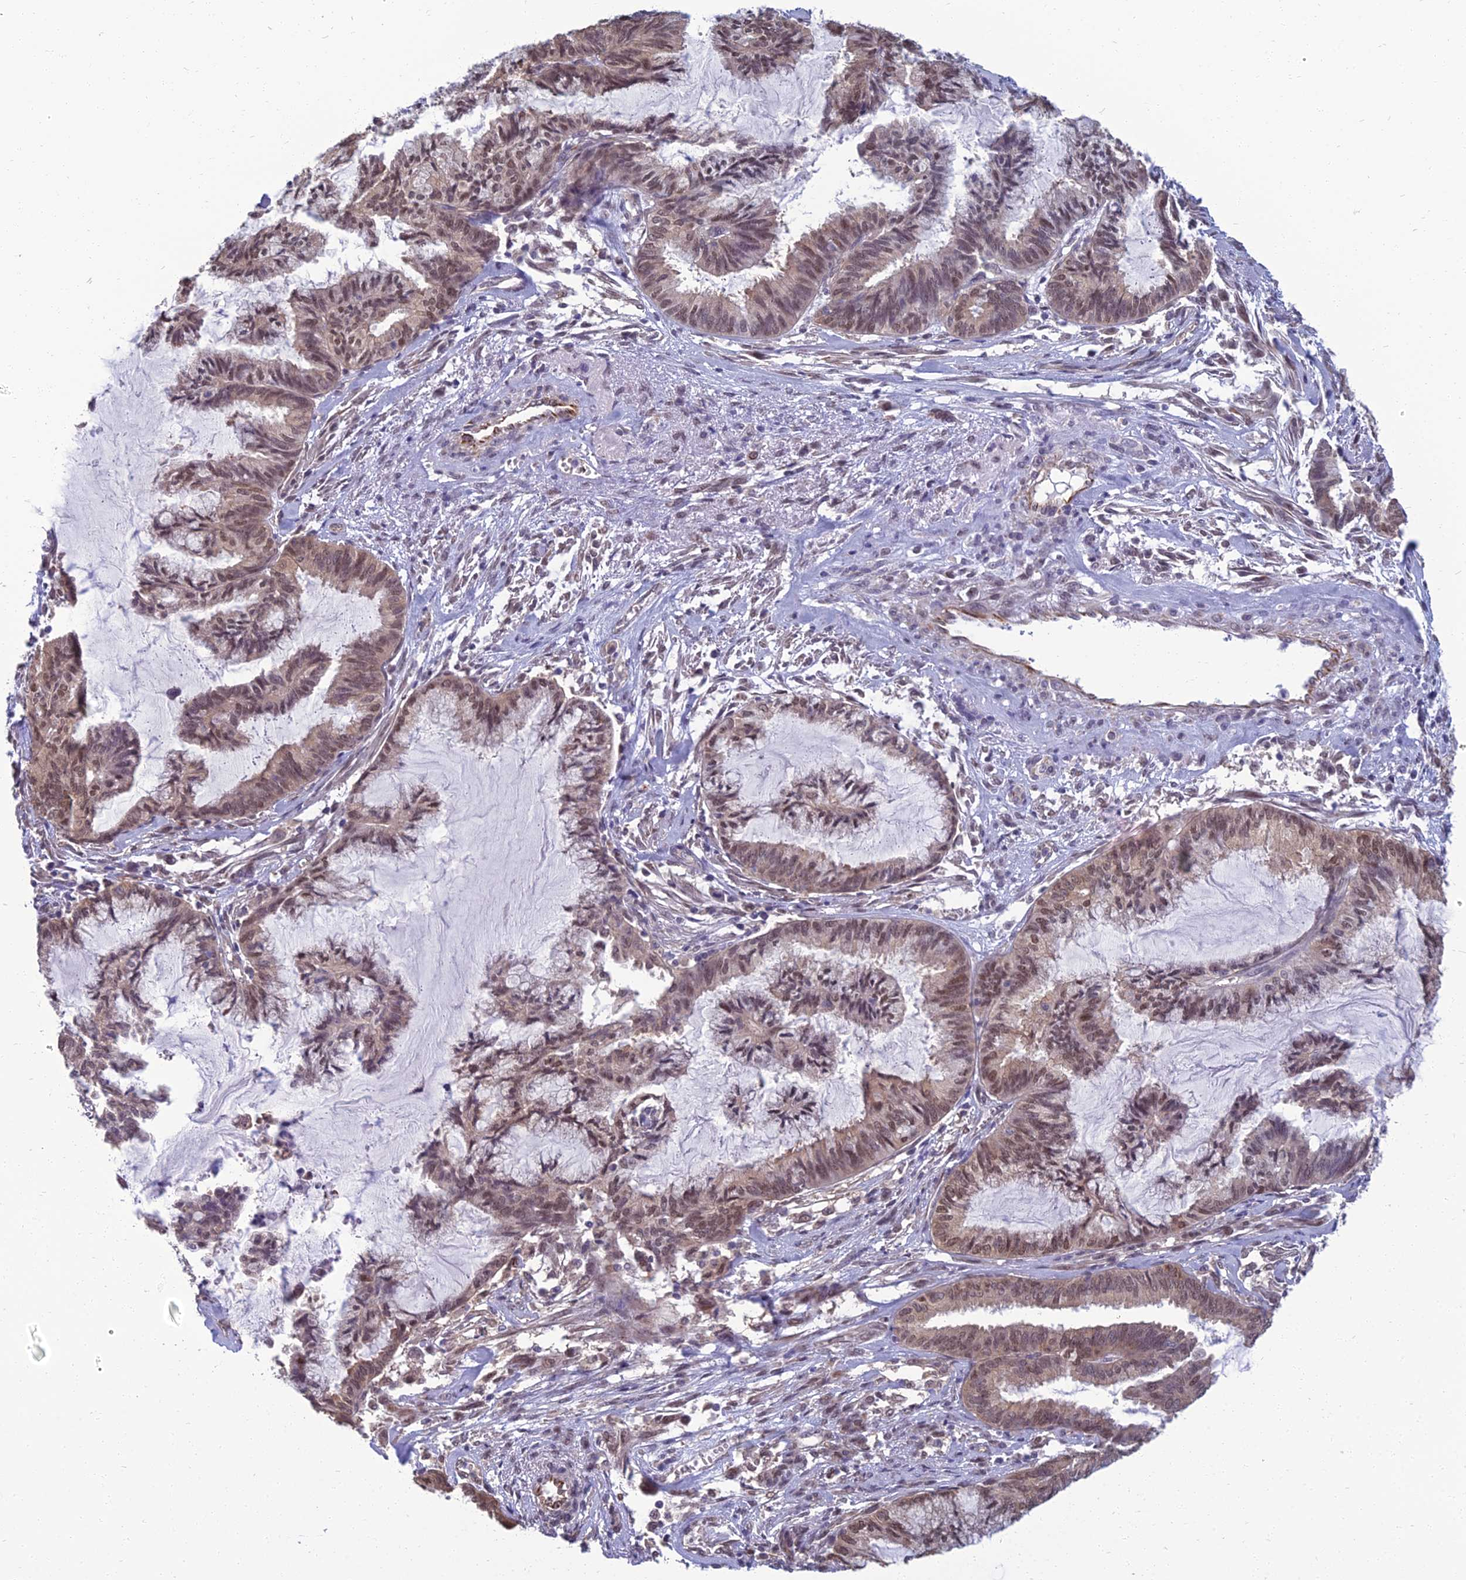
{"staining": {"intensity": "moderate", "quantity": ">75%", "location": "nuclear"}, "tissue": "endometrial cancer", "cell_type": "Tumor cells", "image_type": "cancer", "snomed": [{"axis": "morphology", "description": "Adenocarcinoma, NOS"}, {"axis": "topography", "description": "Endometrium"}], "caption": "A high-resolution photomicrograph shows immunohistochemistry staining of endometrial adenocarcinoma, which exhibits moderate nuclear expression in approximately >75% of tumor cells.", "gene": "NR4A3", "patient": {"sex": "female", "age": 86}}